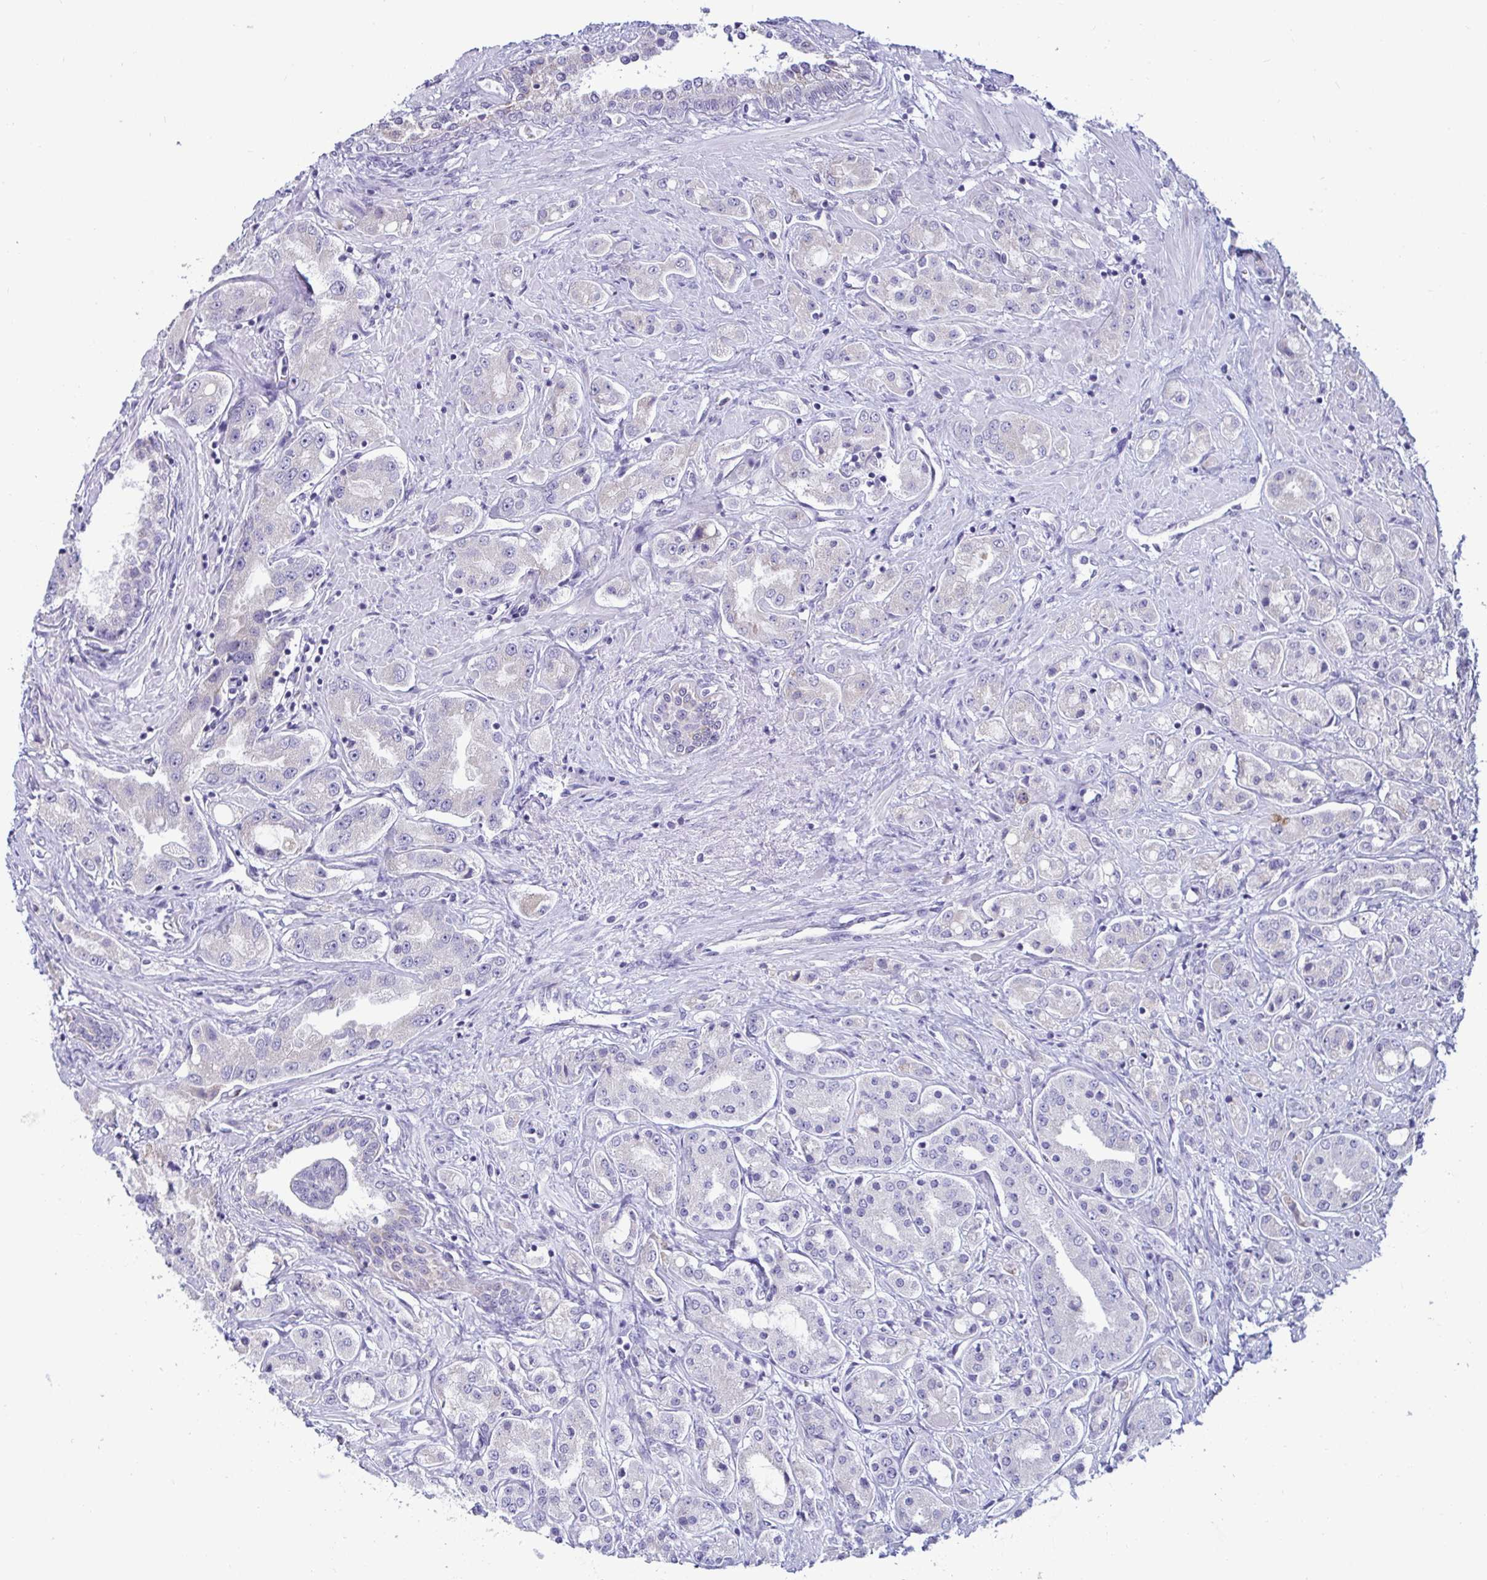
{"staining": {"intensity": "negative", "quantity": "none", "location": "none"}, "tissue": "prostate cancer", "cell_type": "Tumor cells", "image_type": "cancer", "snomed": [{"axis": "morphology", "description": "Adenocarcinoma, High grade"}, {"axis": "topography", "description": "Prostate"}], "caption": "High magnification brightfield microscopy of high-grade adenocarcinoma (prostate) stained with DAB (3,3'-diaminobenzidine) (brown) and counterstained with hematoxylin (blue): tumor cells show no significant staining.", "gene": "TFPI2", "patient": {"sex": "male", "age": 67}}